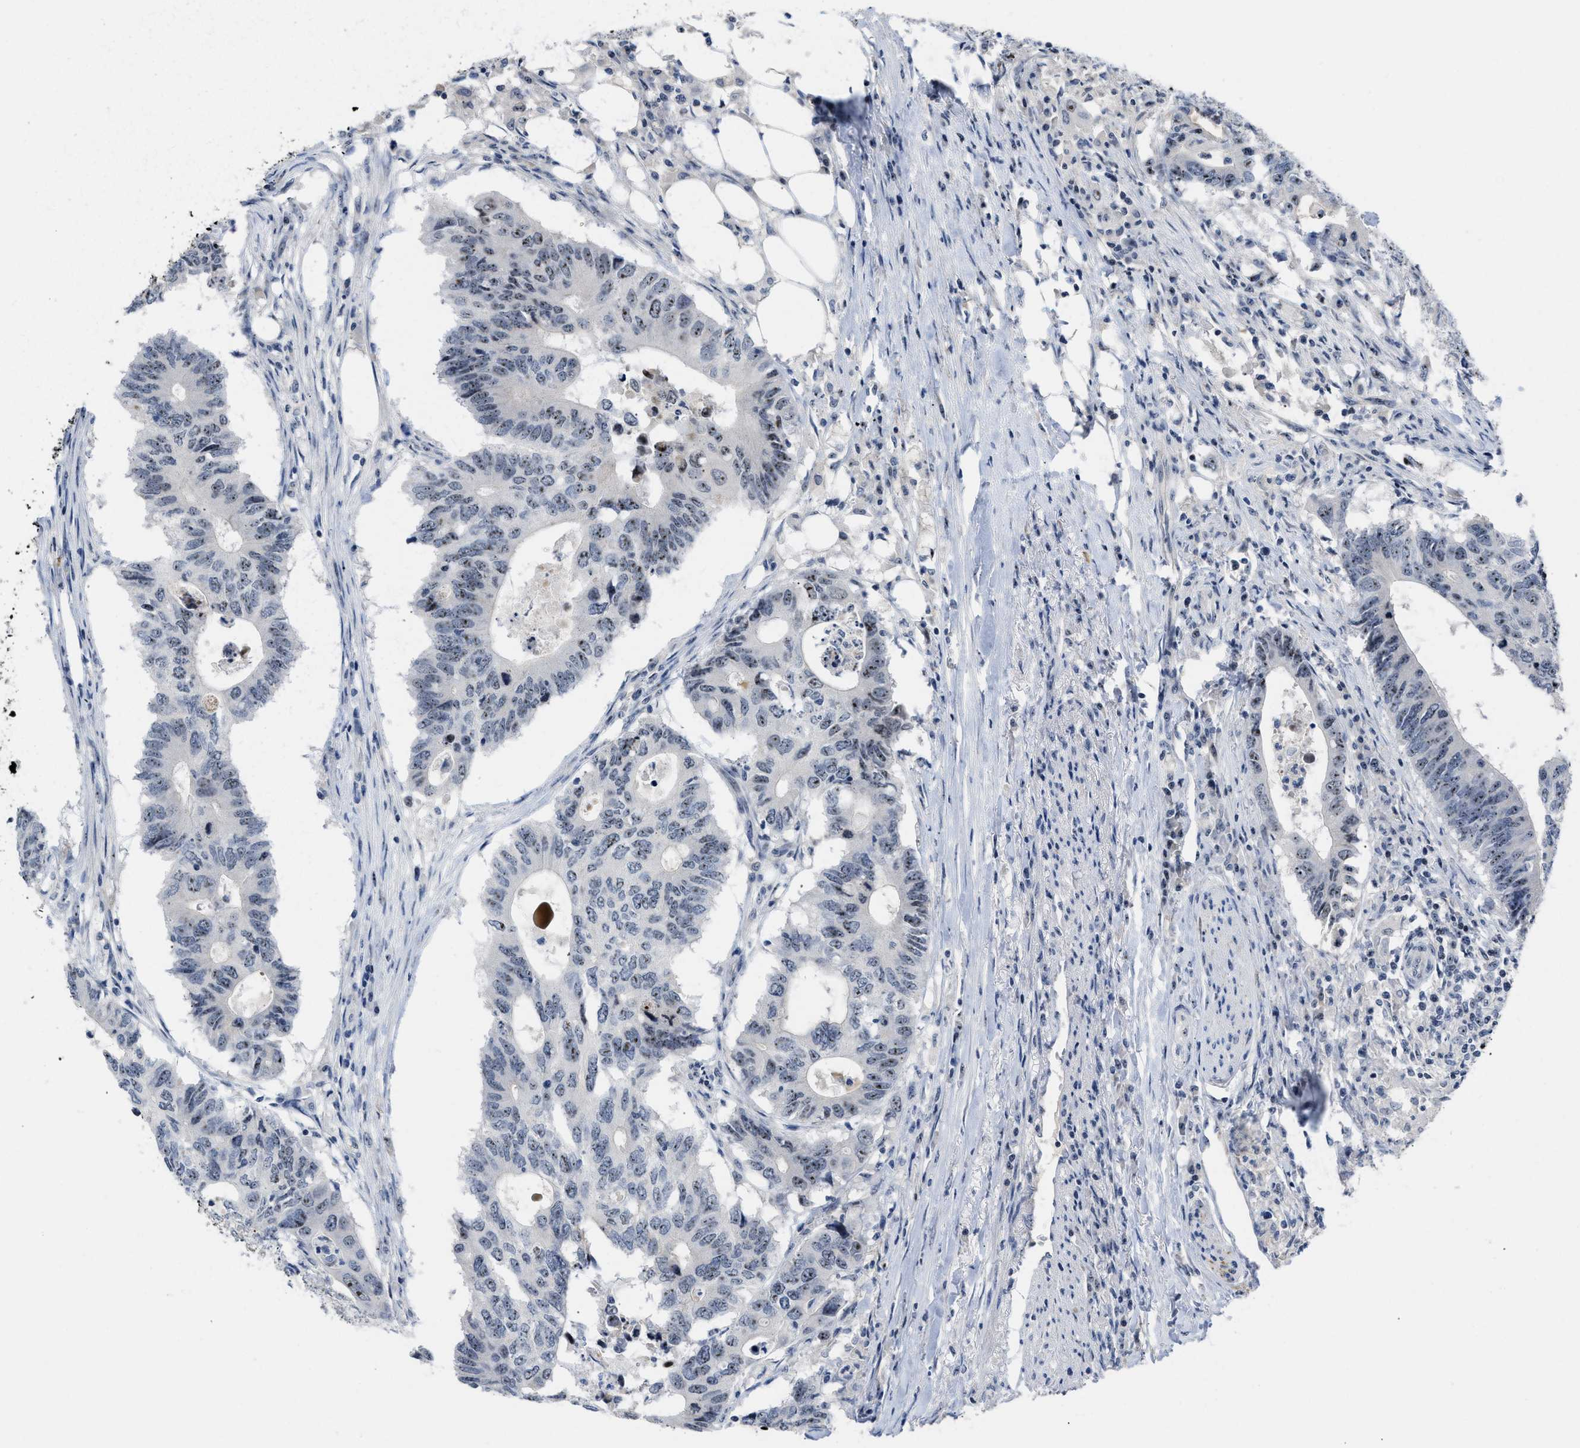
{"staining": {"intensity": "moderate", "quantity": "25%-75%", "location": "nuclear"}, "tissue": "colorectal cancer", "cell_type": "Tumor cells", "image_type": "cancer", "snomed": [{"axis": "morphology", "description": "Adenocarcinoma, NOS"}, {"axis": "topography", "description": "Colon"}], "caption": "Tumor cells demonstrate medium levels of moderate nuclear positivity in approximately 25%-75% of cells in human colorectal cancer (adenocarcinoma).", "gene": "NOP58", "patient": {"sex": "male", "age": 71}}